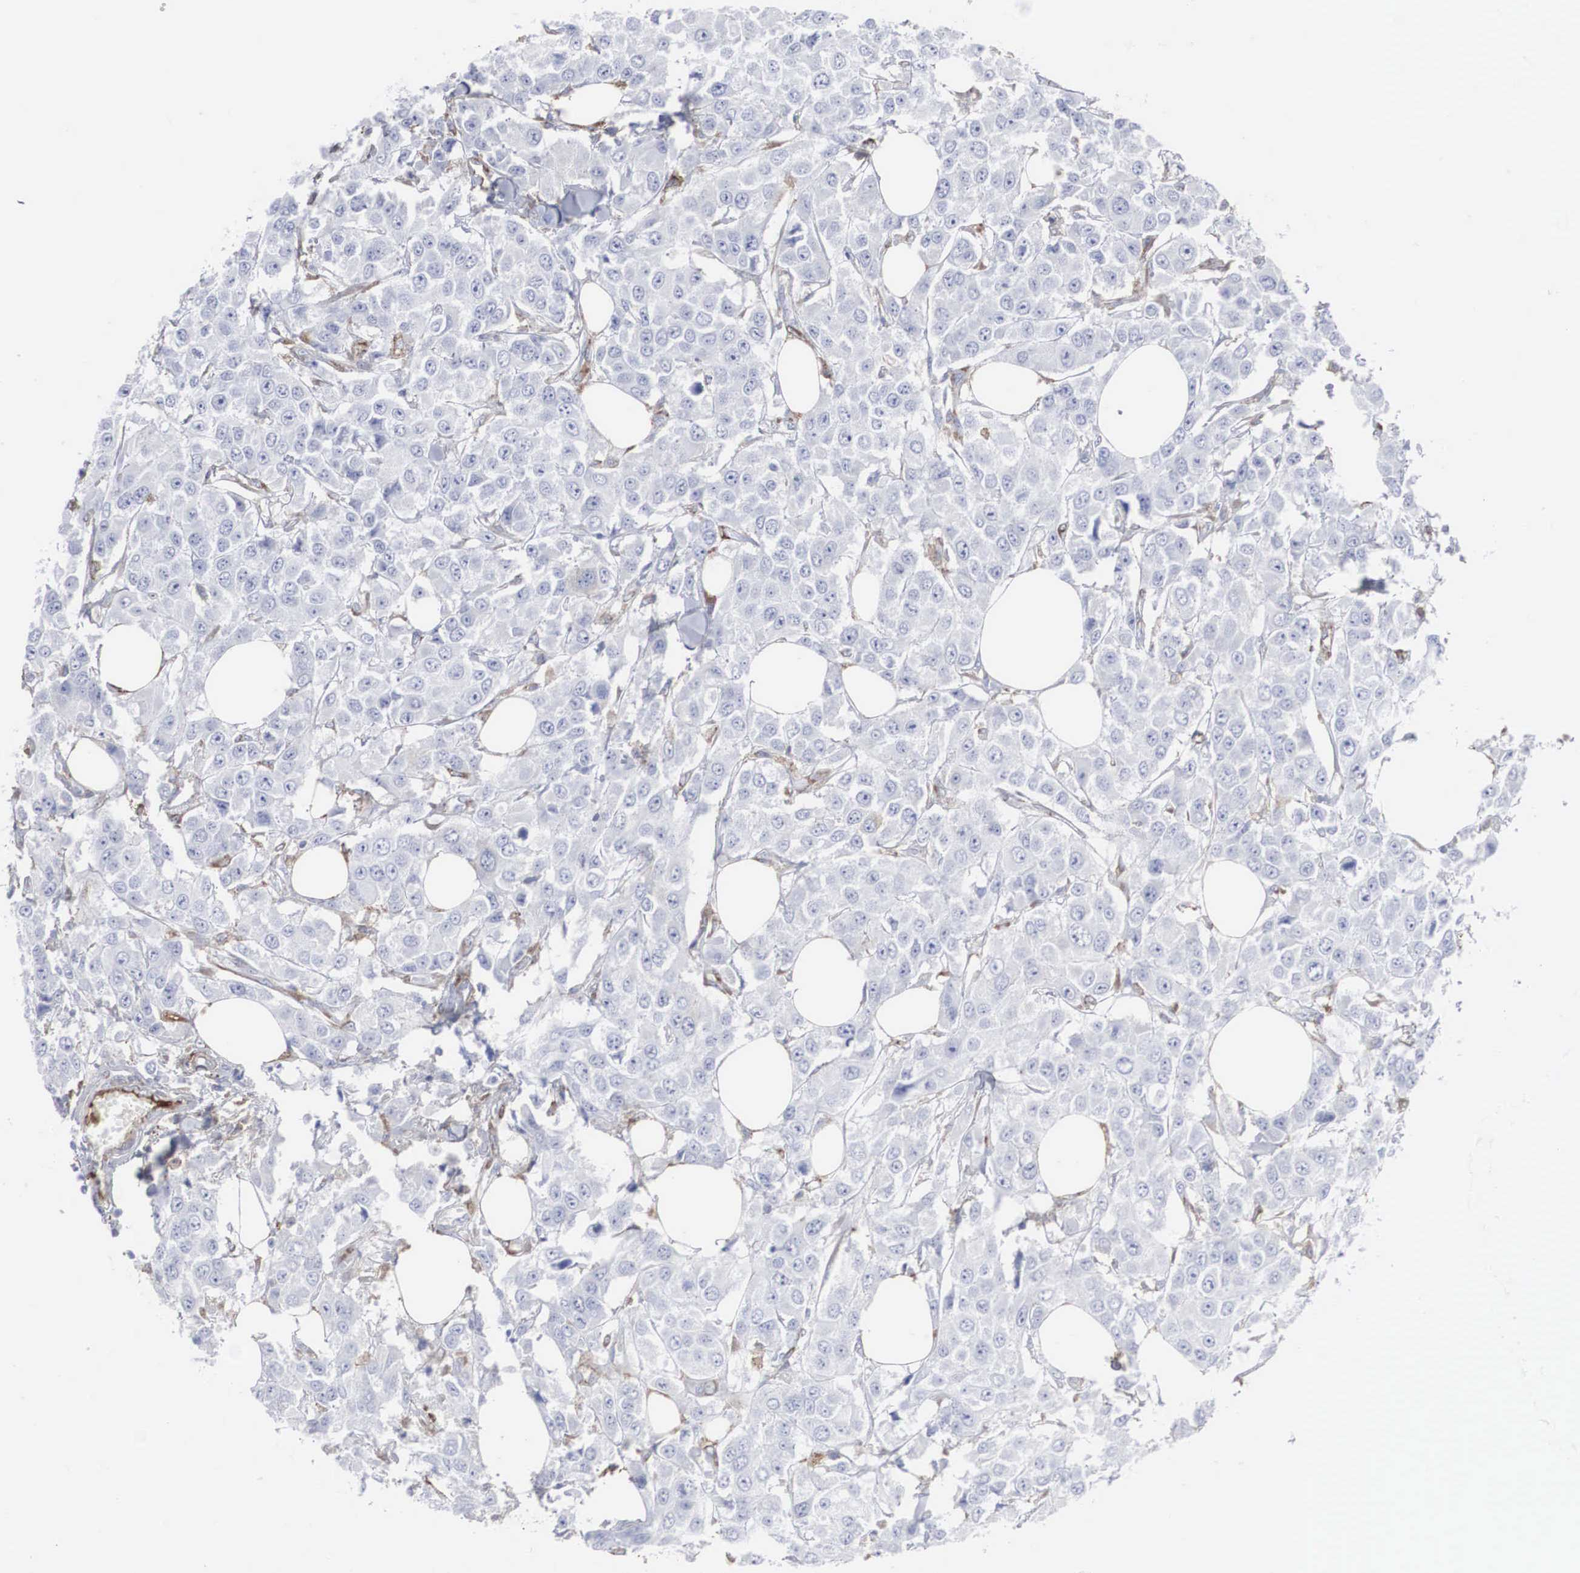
{"staining": {"intensity": "weak", "quantity": "<25%", "location": "cytoplasmic/membranous"}, "tissue": "breast cancer", "cell_type": "Tumor cells", "image_type": "cancer", "snomed": [{"axis": "morphology", "description": "Duct carcinoma"}, {"axis": "topography", "description": "Breast"}], "caption": "Invasive ductal carcinoma (breast) was stained to show a protein in brown. There is no significant expression in tumor cells.", "gene": "LGALS3BP", "patient": {"sex": "female", "age": 58}}